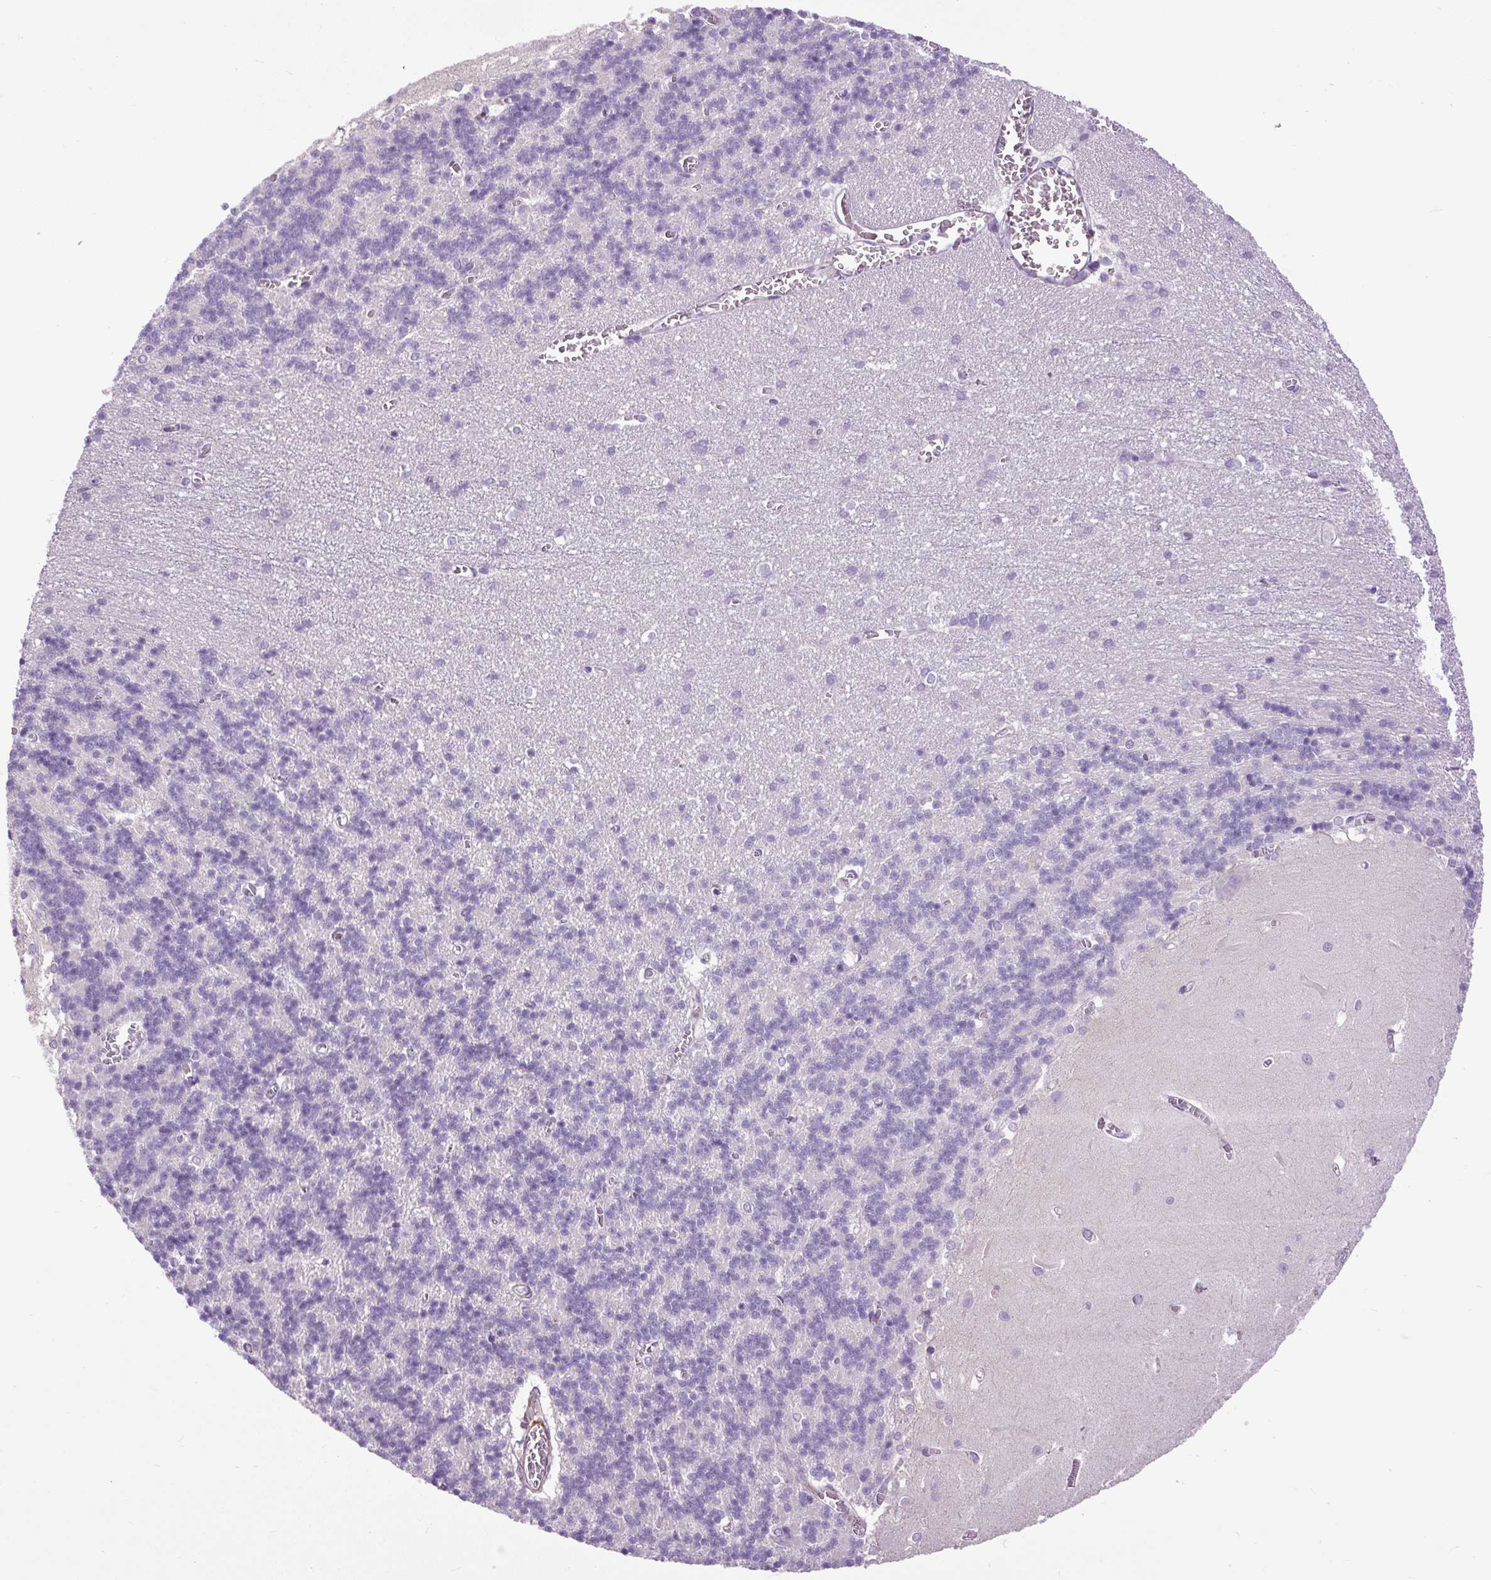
{"staining": {"intensity": "negative", "quantity": "none", "location": "none"}, "tissue": "cerebellum", "cell_type": "Cells in granular layer", "image_type": "normal", "snomed": [{"axis": "morphology", "description": "Normal tissue, NOS"}, {"axis": "topography", "description": "Cerebellum"}], "caption": "IHC of benign cerebellum demonstrates no staining in cells in granular layer. (IHC, brightfield microscopy, high magnification).", "gene": "ZNF197", "patient": {"sex": "male", "age": 37}}